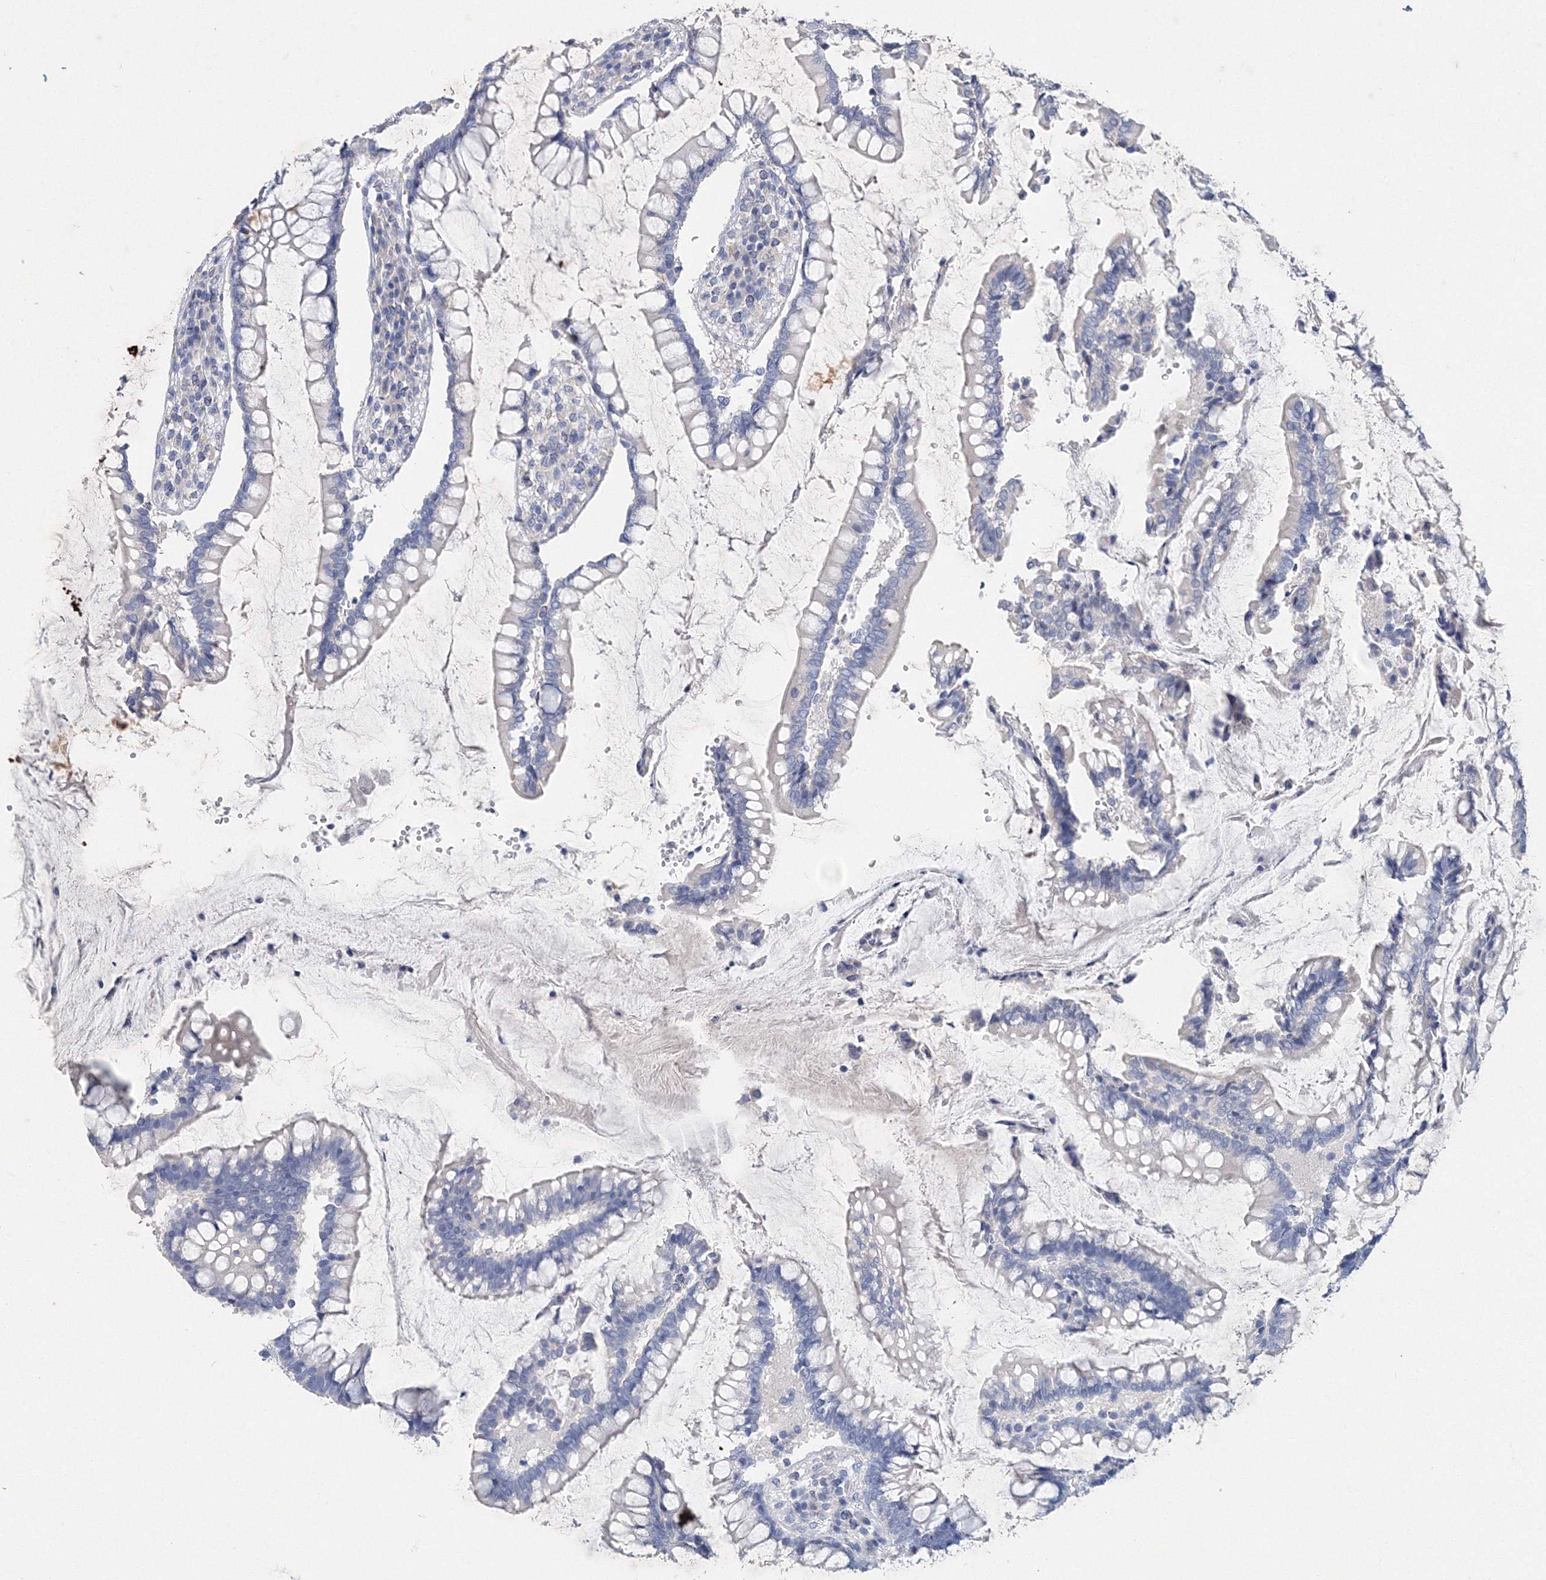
{"staining": {"intensity": "negative", "quantity": "none", "location": "none"}, "tissue": "colon", "cell_type": "Endothelial cells", "image_type": "normal", "snomed": [{"axis": "morphology", "description": "Normal tissue, NOS"}, {"axis": "topography", "description": "Colon"}], "caption": "Colon was stained to show a protein in brown. There is no significant staining in endothelial cells.", "gene": "OSBPL6", "patient": {"sex": "female", "age": 79}}